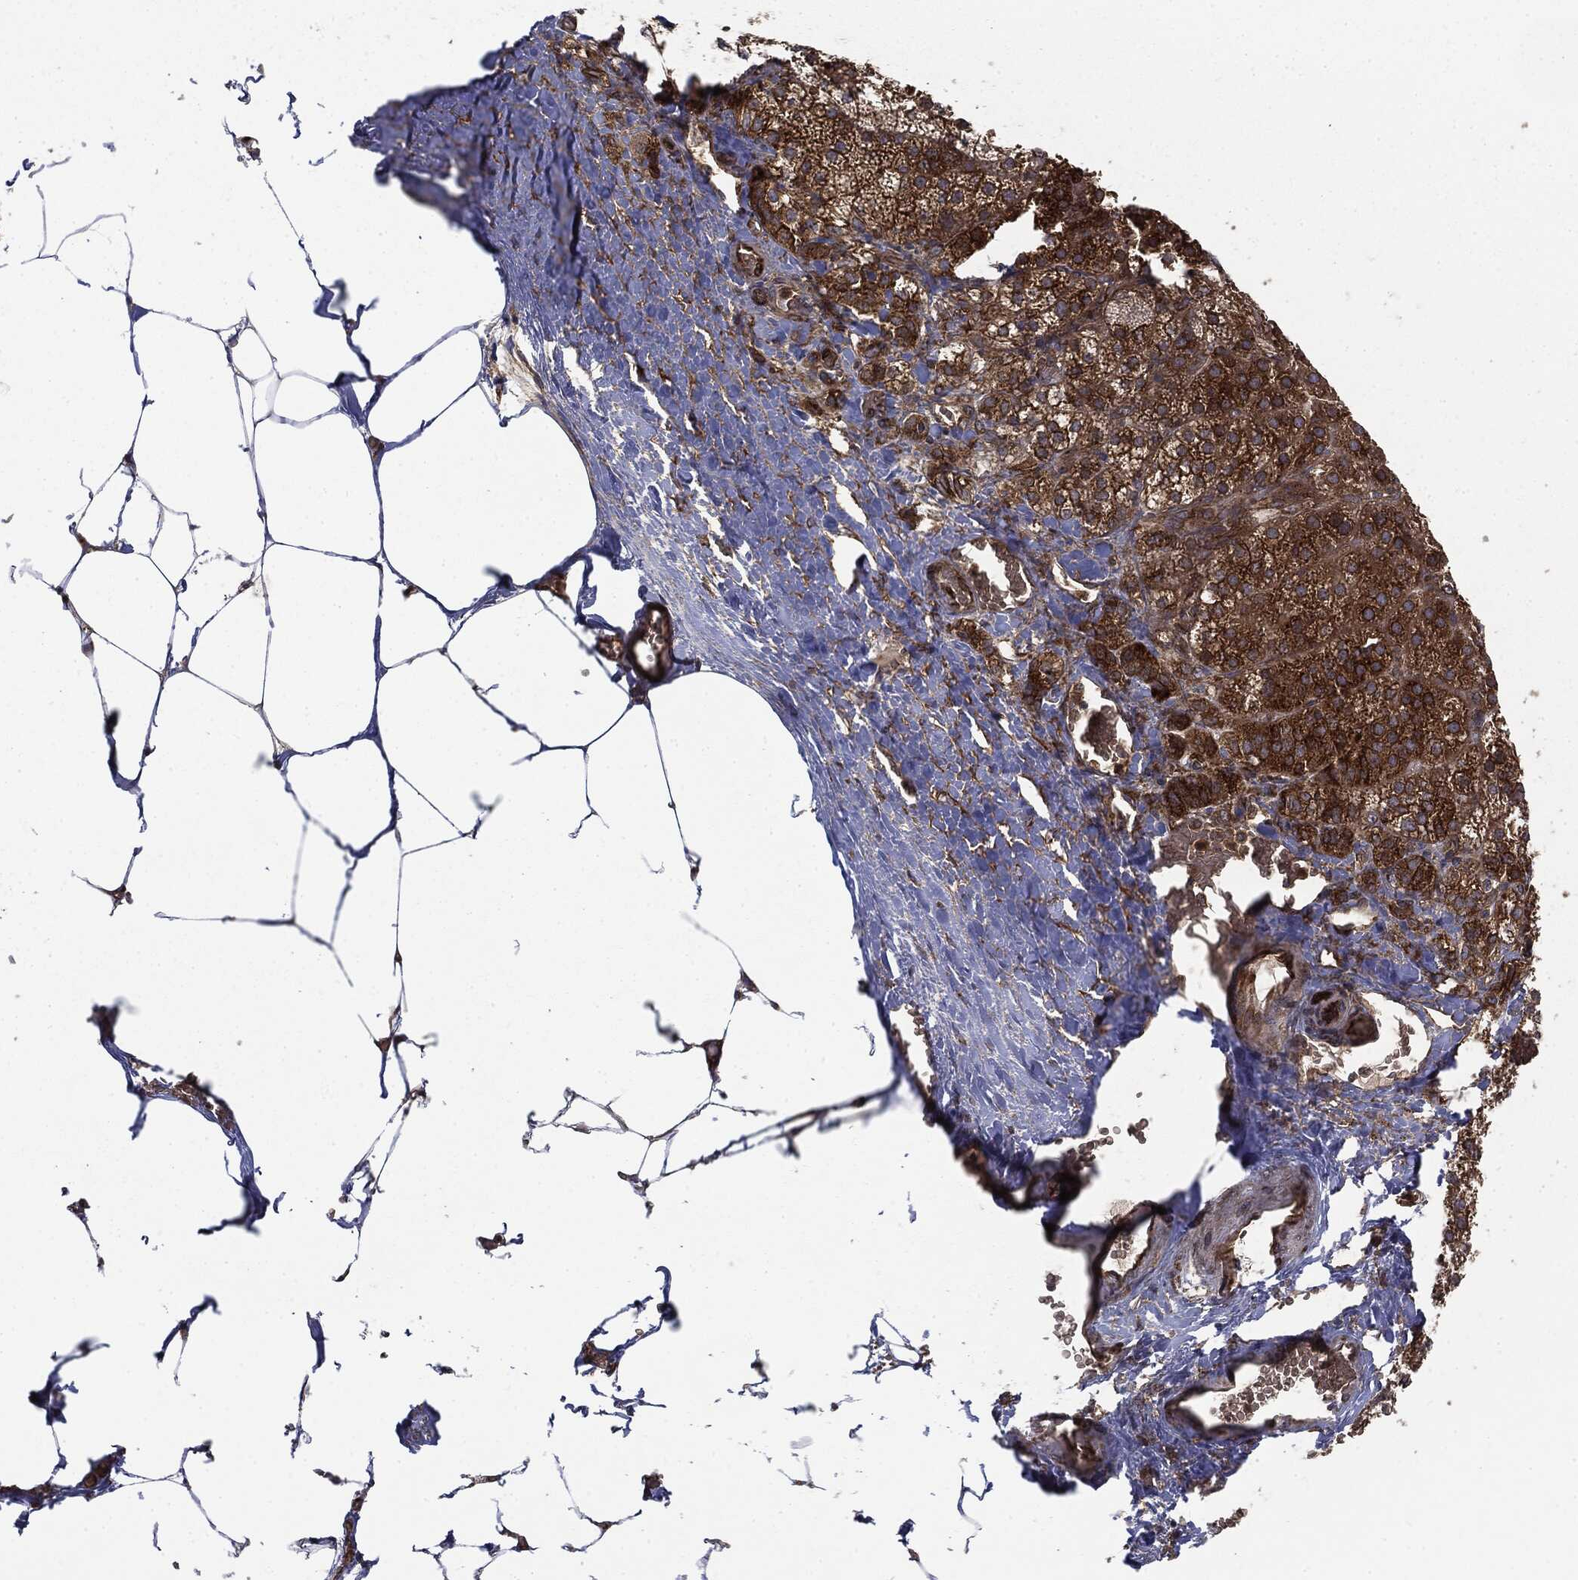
{"staining": {"intensity": "strong", "quantity": "25%-75%", "location": "cytoplasmic/membranous"}, "tissue": "adrenal gland", "cell_type": "Glandular cells", "image_type": "normal", "snomed": [{"axis": "morphology", "description": "Normal tissue, NOS"}, {"axis": "topography", "description": "Adrenal gland"}], "caption": "Adrenal gland stained with DAB (3,3'-diaminobenzidine) immunohistochemistry (IHC) exhibits high levels of strong cytoplasmic/membranous positivity in about 25%-75% of glandular cells.", "gene": "EIF2AK2", "patient": {"sex": "male", "age": 57}}